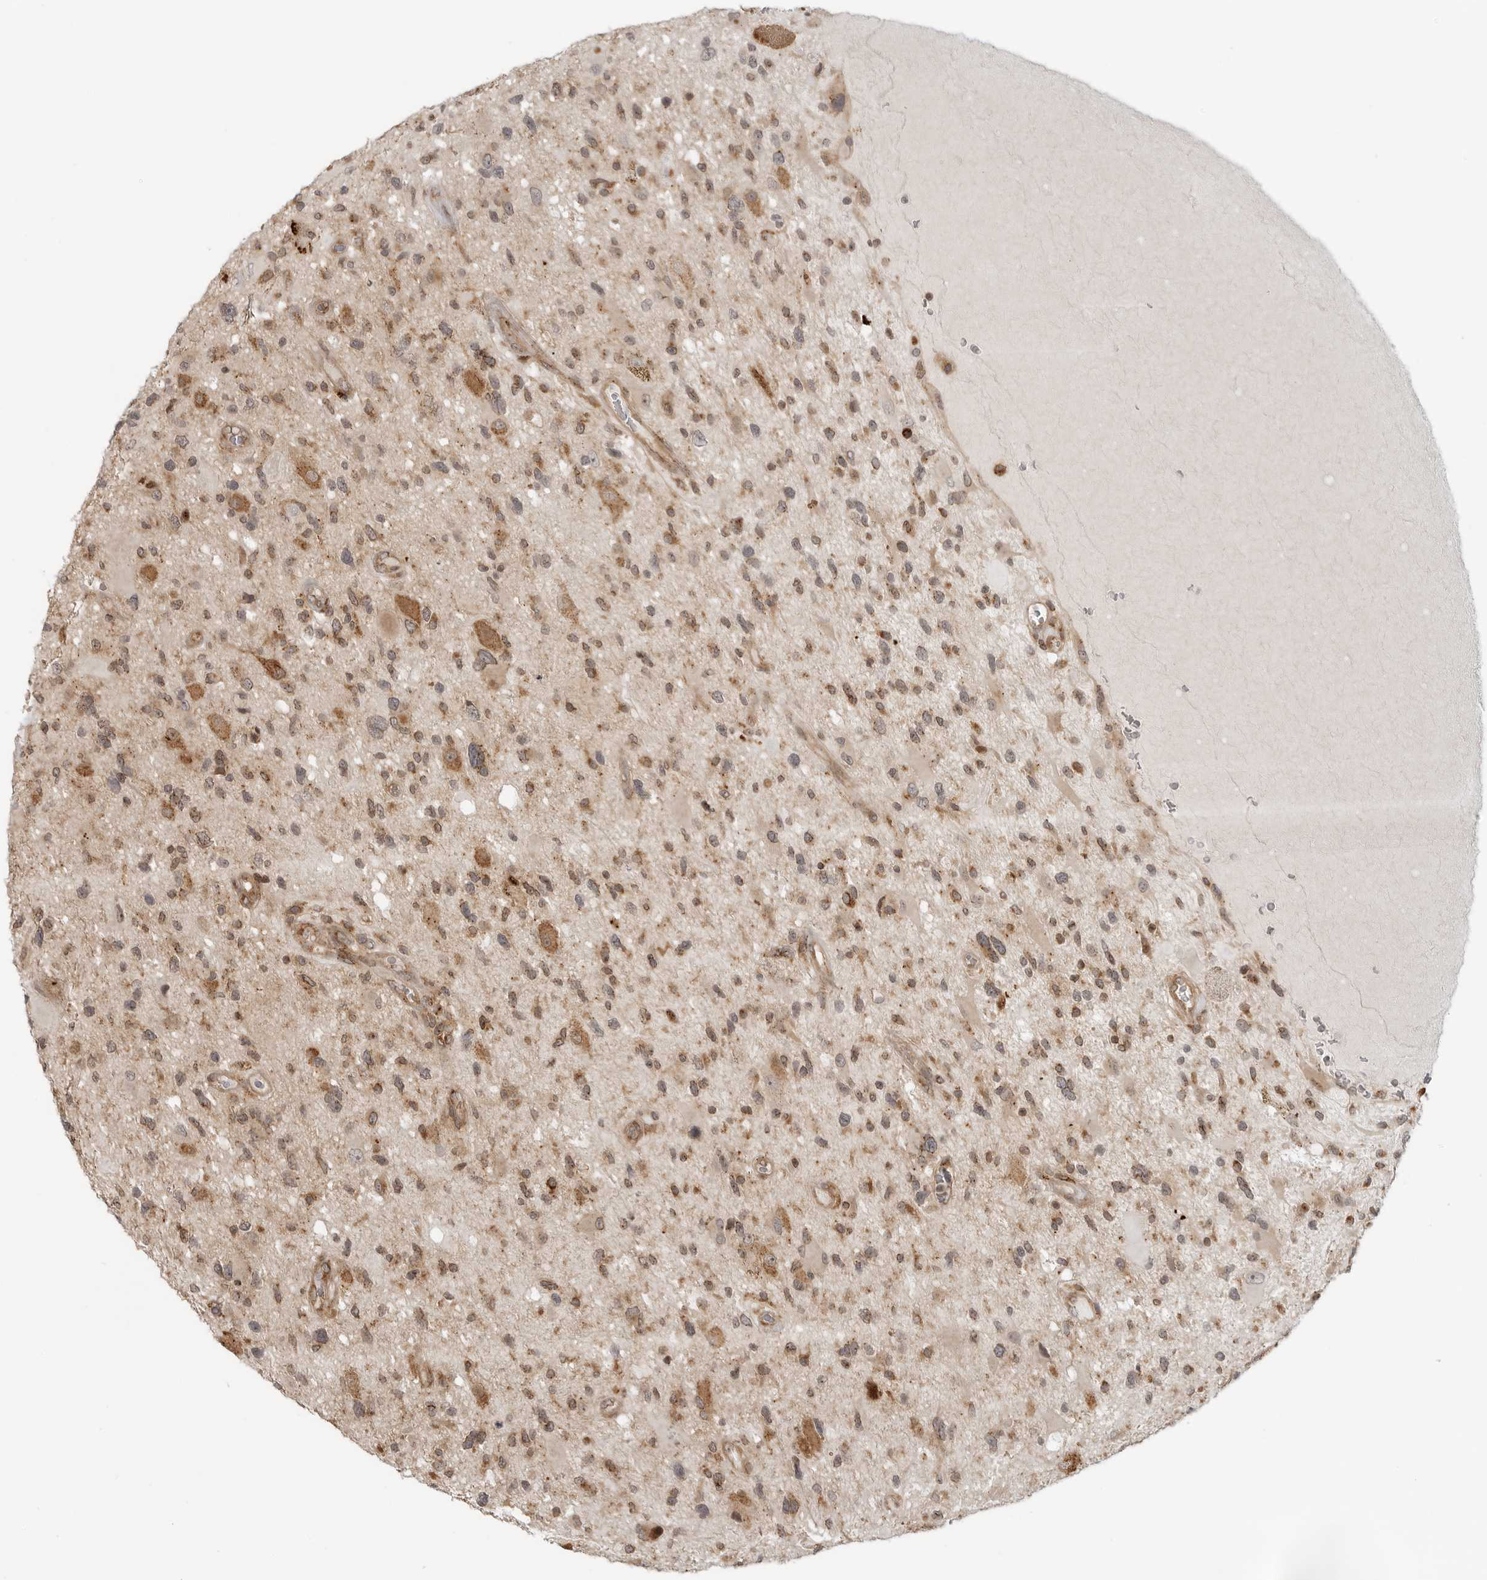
{"staining": {"intensity": "moderate", "quantity": "25%-75%", "location": "cytoplasmic/membranous,nuclear"}, "tissue": "glioma", "cell_type": "Tumor cells", "image_type": "cancer", "snomed": [{"axis": "morphology", "description": "Glioma, malignant, High grade"}, {"axis": "topography", "description": "Brain"}], "caption": "Moderate cytoplasmic/membranous and nuclear positivity is present in about 25%-75% of tumor cells in malignant high-grade glioma.", "gene": "COPA", "patient": {"sex": "male", "age": 33}}